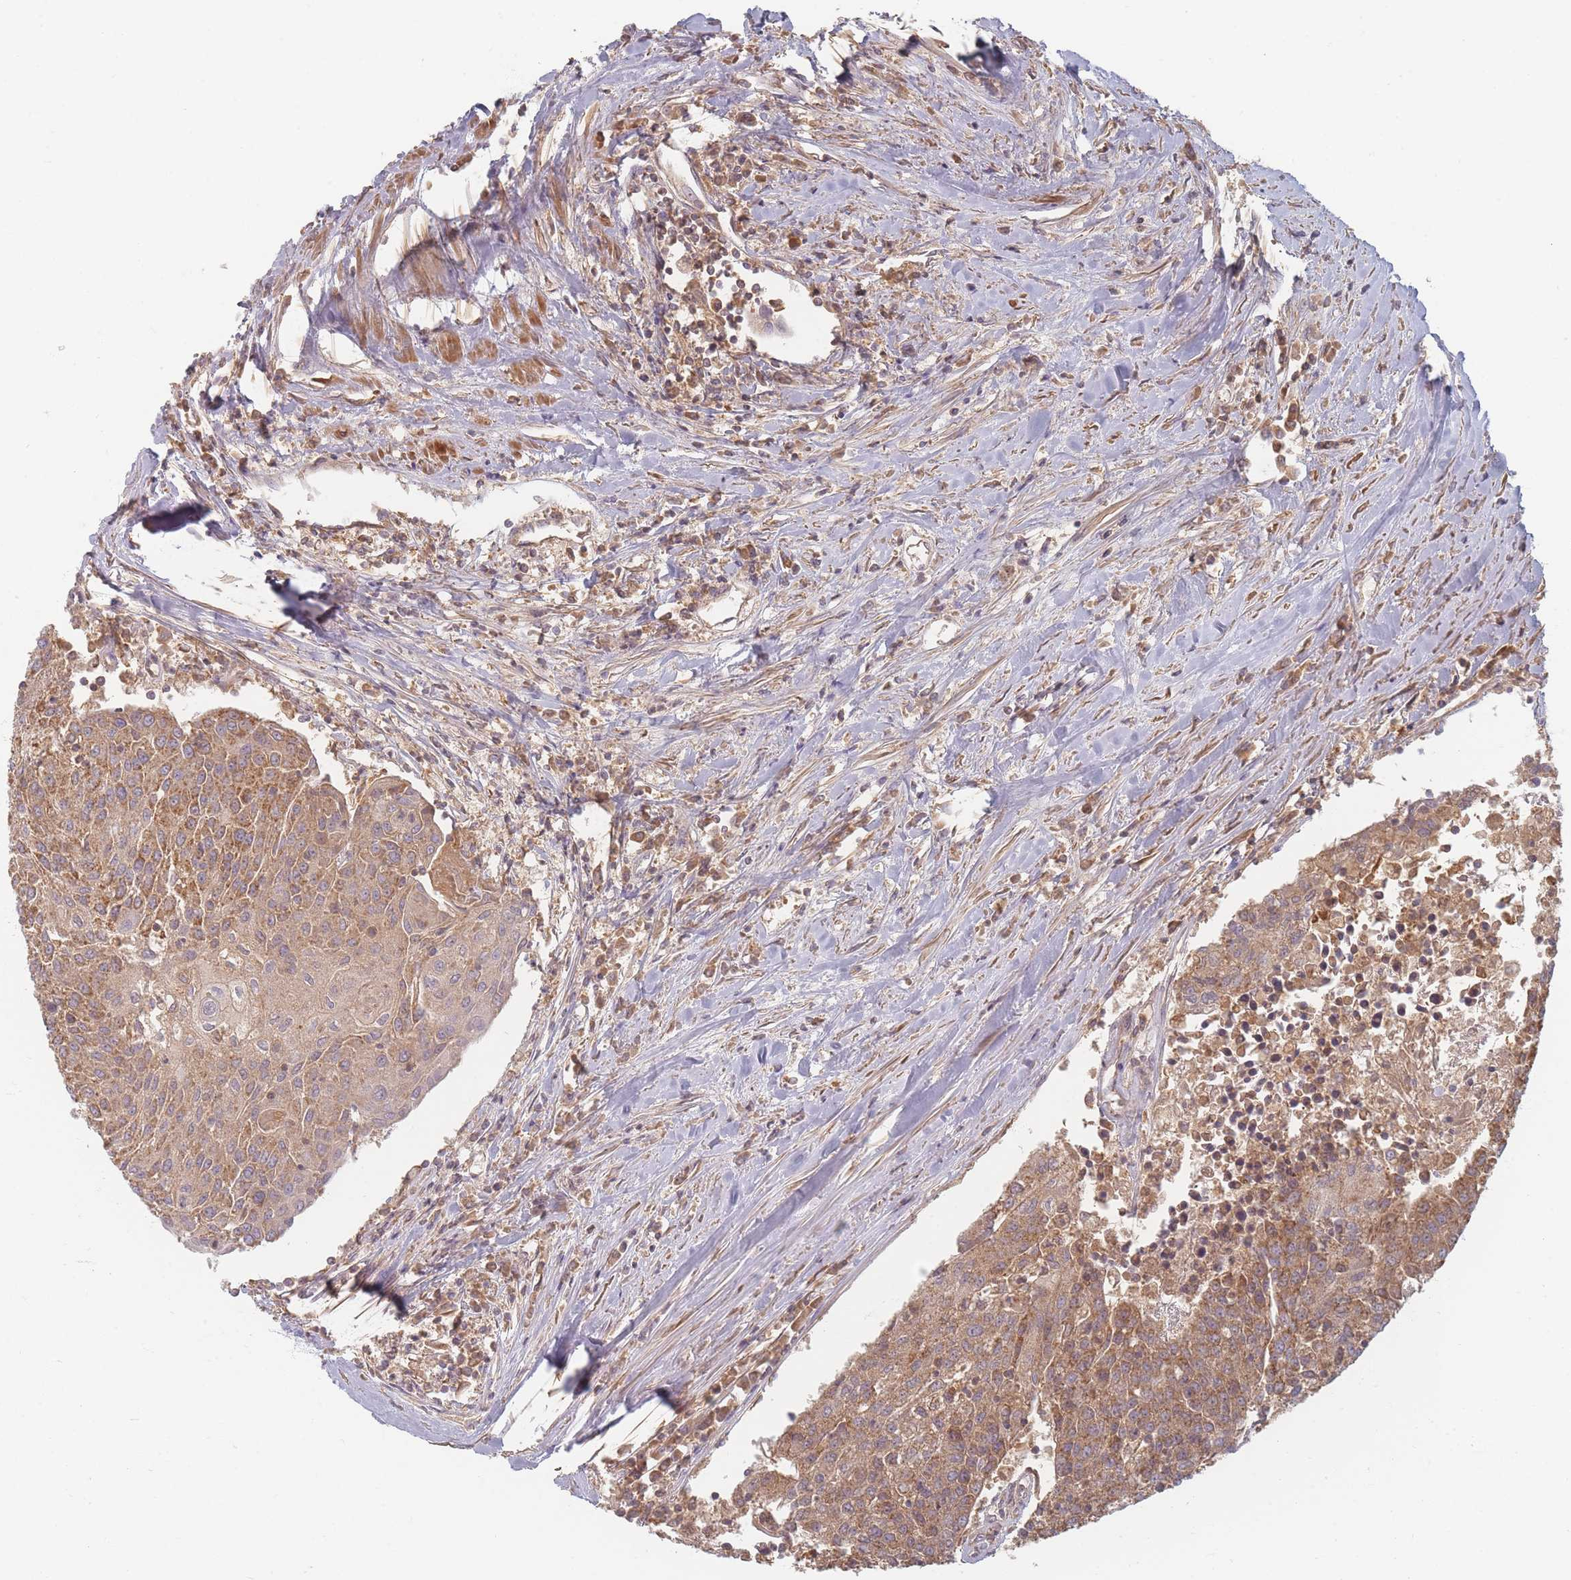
{"staining": {"intensity": "moderate", "quantity": ">75%", "location": "cytoplasmic/membranous"}, "tissue": "urothelial cancer", "cell_type": "Tumor cells", "image_type": "cancer", "snomed": [{"axis": "morphology", "description": "Urothelial carcinoma, High grade"}, {"axis": "topography", "description": "Urinary bladder"}], "caption": "Urothelial carcinoma (high-grade) was stained to show a protein in brown. There is medium levels of moderate cytoplasmic/membranous expression in approximately >75% of tumor cells.", "gene": "SLC35F3", "patient": {"sex": "female", "age": 85}}